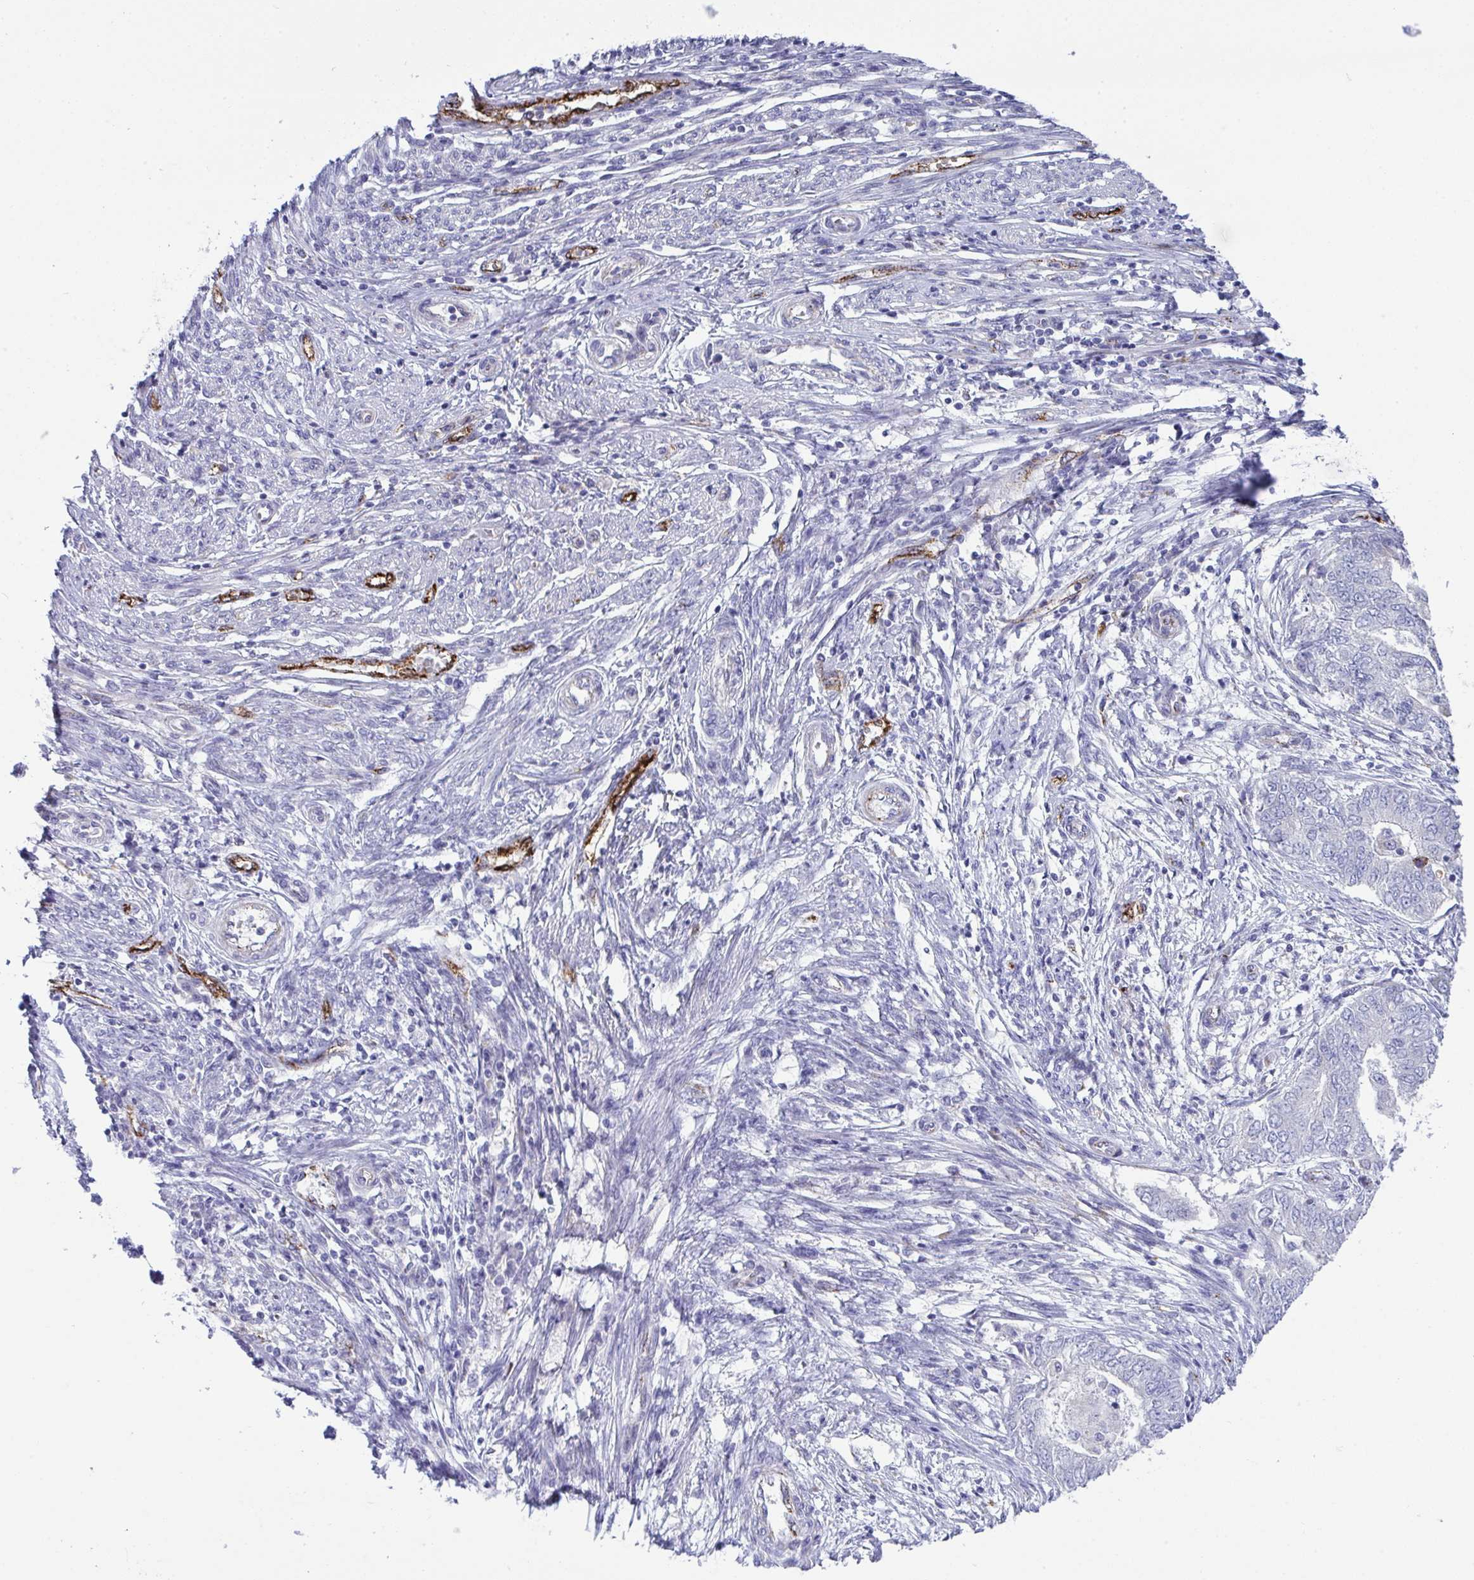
{"staining": {"intensity": "negative", "quantity": "none", "location": "none"}, "tissue": "endometrial cancer", "cell_type": "Tumor cells", "image_type": "cancer", "snomed": [{"axis": "morphology", "description": "Adenocarcinoma, NOS"}, {"axis": "topography", "description": "Endometrium"}], "caption": "This is an IHC micrograph of endometrial cancer. There is no staining in tumor cells.", "gene": "TOR1AIP2", "patient": {"sex": "female", "age": 62}}